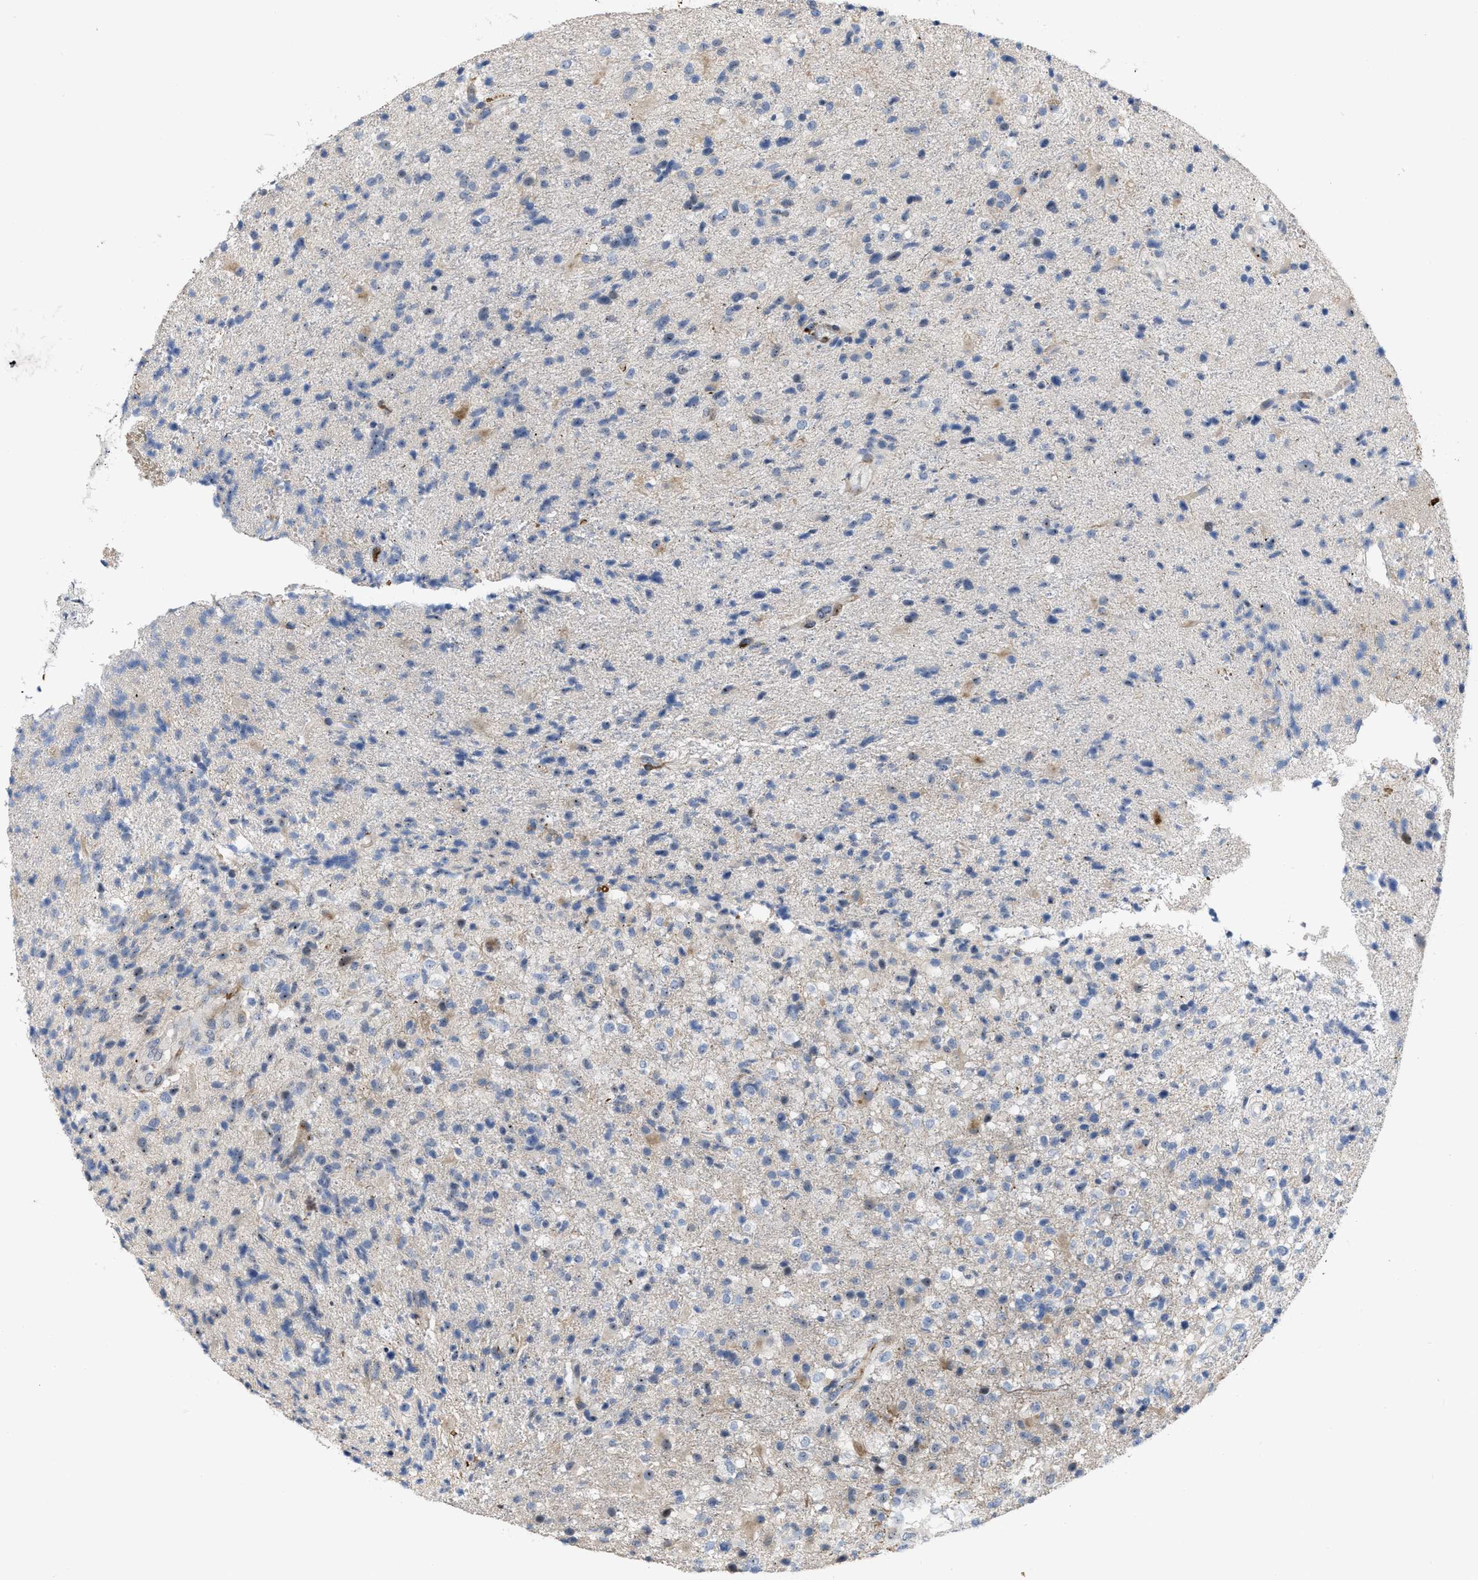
{"staining": {"intensity": "negative", "quantity": "none", "location": "none"}, "tissue": "glioma", "cell_type": "Tumor cells", "image_type": "cancer", "snomed": [{"axis": "morphology", "description": "Glioma, malignant, High grade"}, {"axis": "topography", "description": "Brain"}], "caption": "Histopathology image shows no significant protein positivity in tumor cells of malignant glioma (high-grade).", "gene": "POLR1F", "patient": {"sex": "male", "age": 72}}